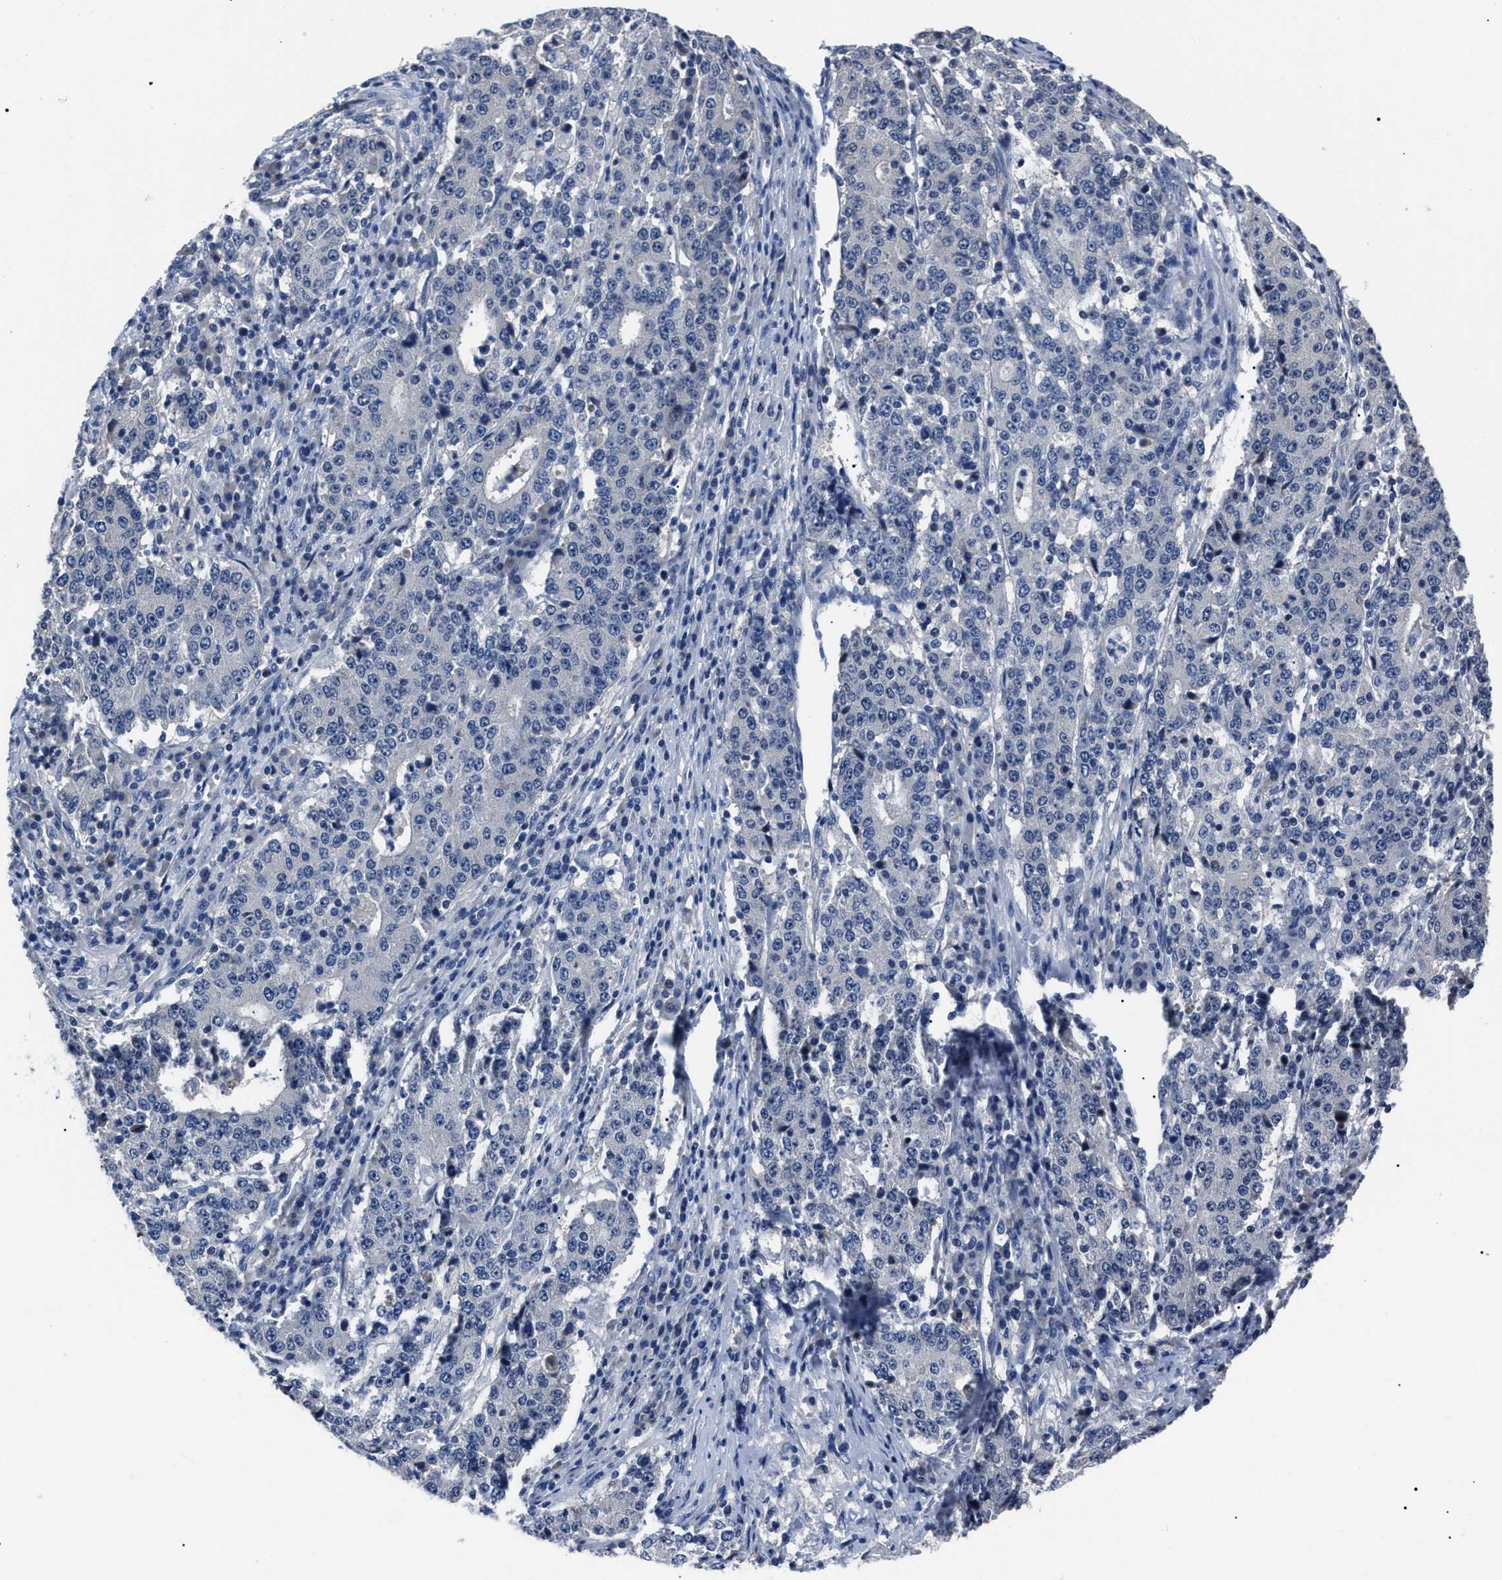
{"staining": {"intensity": "negative", "quantity": "none", "location": "none"}, "tissue": "stomach cancer", "cell_type": "Tumor cells", "image_type": "cancer", "snomed": [{"axis": "morphology", "description": "Adenocarcinoma, NOS"}, {"axis": "topography", "description": "Stomach"}], "caption": "The image exhibits no staining of tumor cells in stomach cancer. (DAB (3,3'-diaminobenzidine) immunohistochemistry with hematoxylin counter stain).", "gene": "LRWD1", "patient": {"sex": "male", "age": 59}}